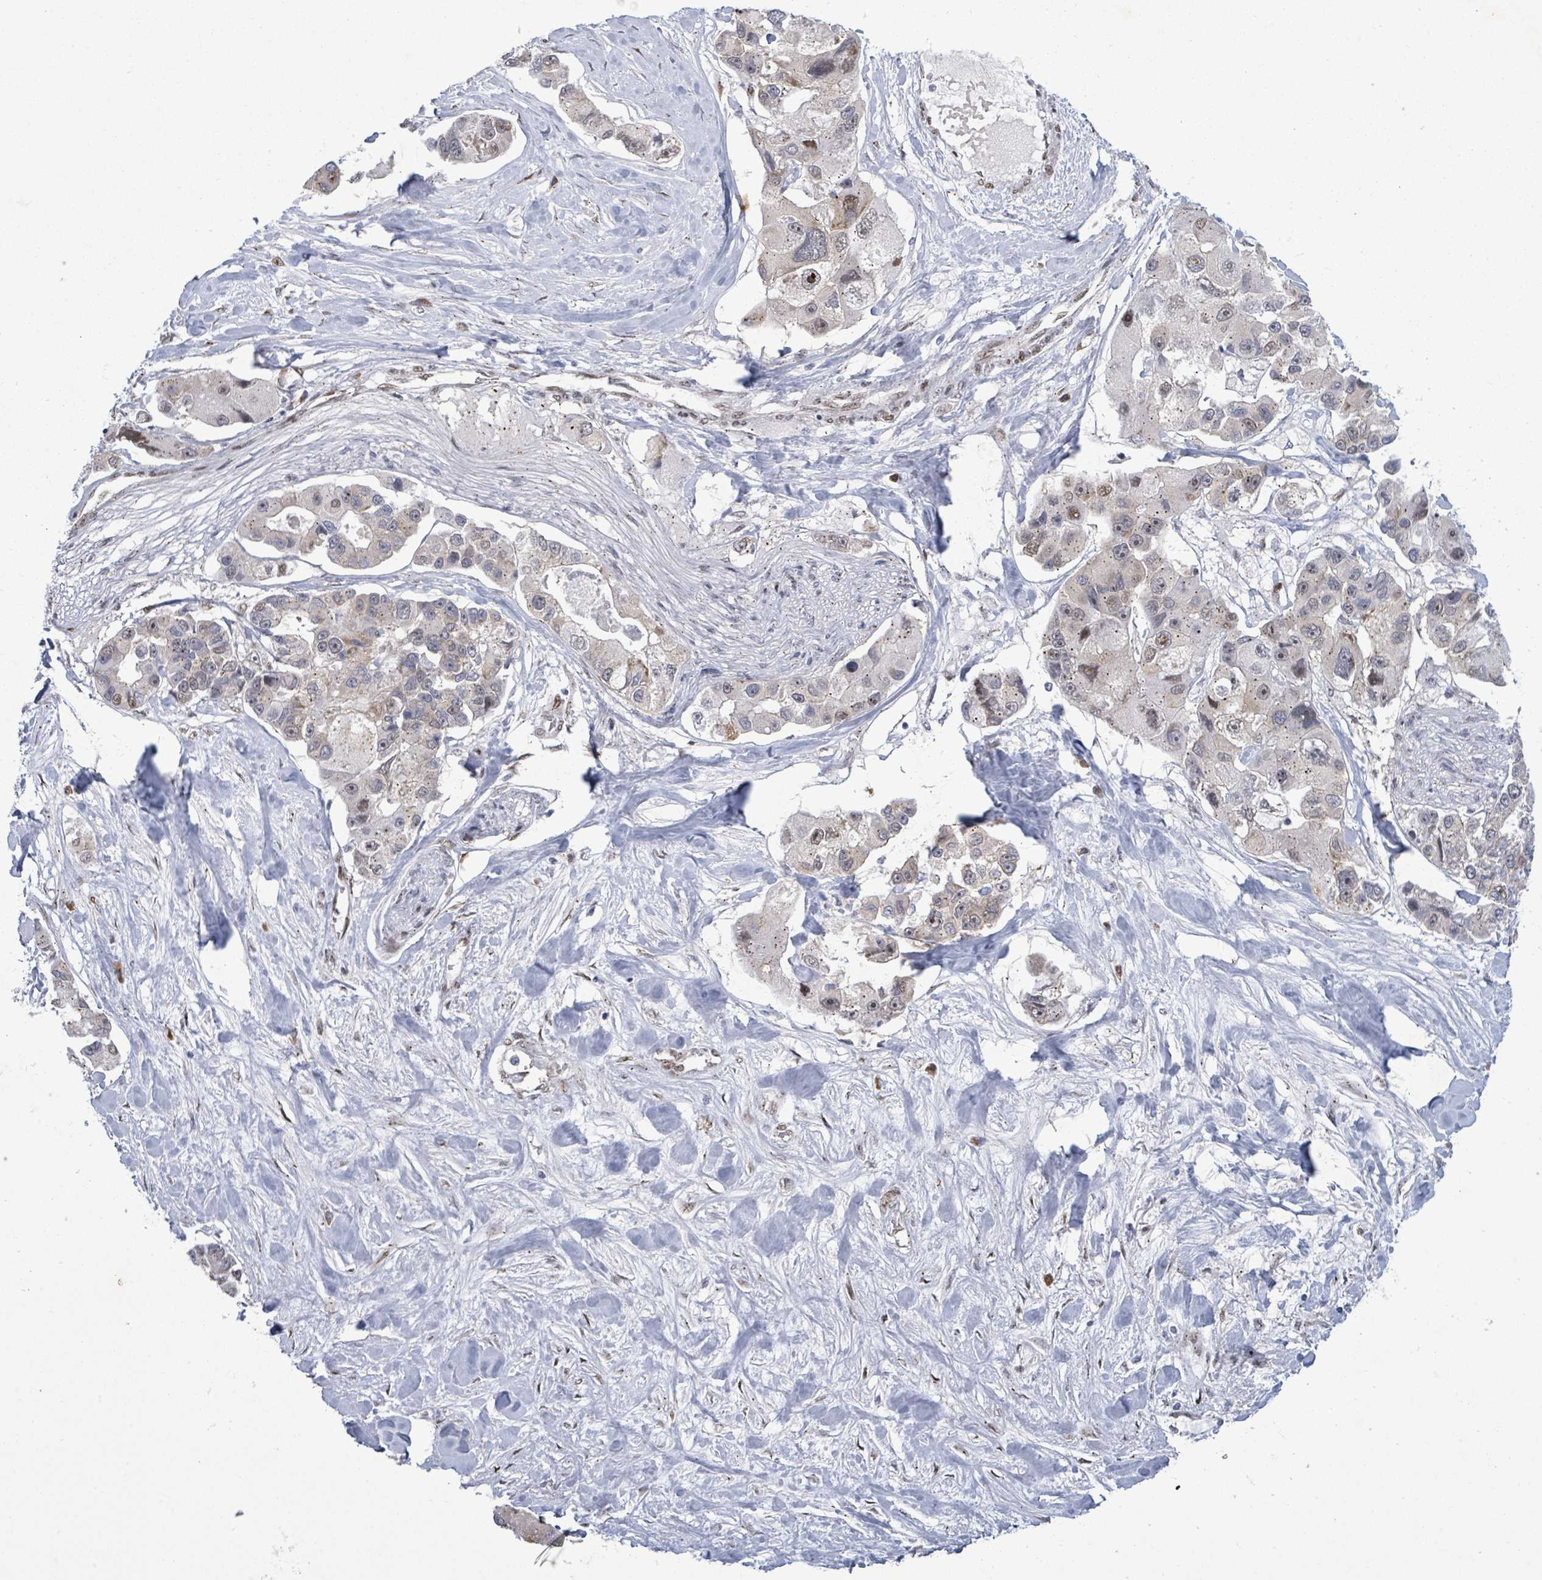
{"staining": {"intensity": "weak", "quantity": "<25%", "location": "nuclear"}, "tissue": "lung cancer", "cell_type": "Tumor cells", "image_type": "cancer", "snomed": [{"axis": "morphology", "description": "Adenocarcinoma, NOS"}, {"axis": "topography", "description": "Lung"}], "caption": "The immunohistochemistry photomicrograph has no significant staining in tumor cells of lung cancer tissue.", "gene": "TUSC1", "patient": {"sex": "female", "age": 54}}